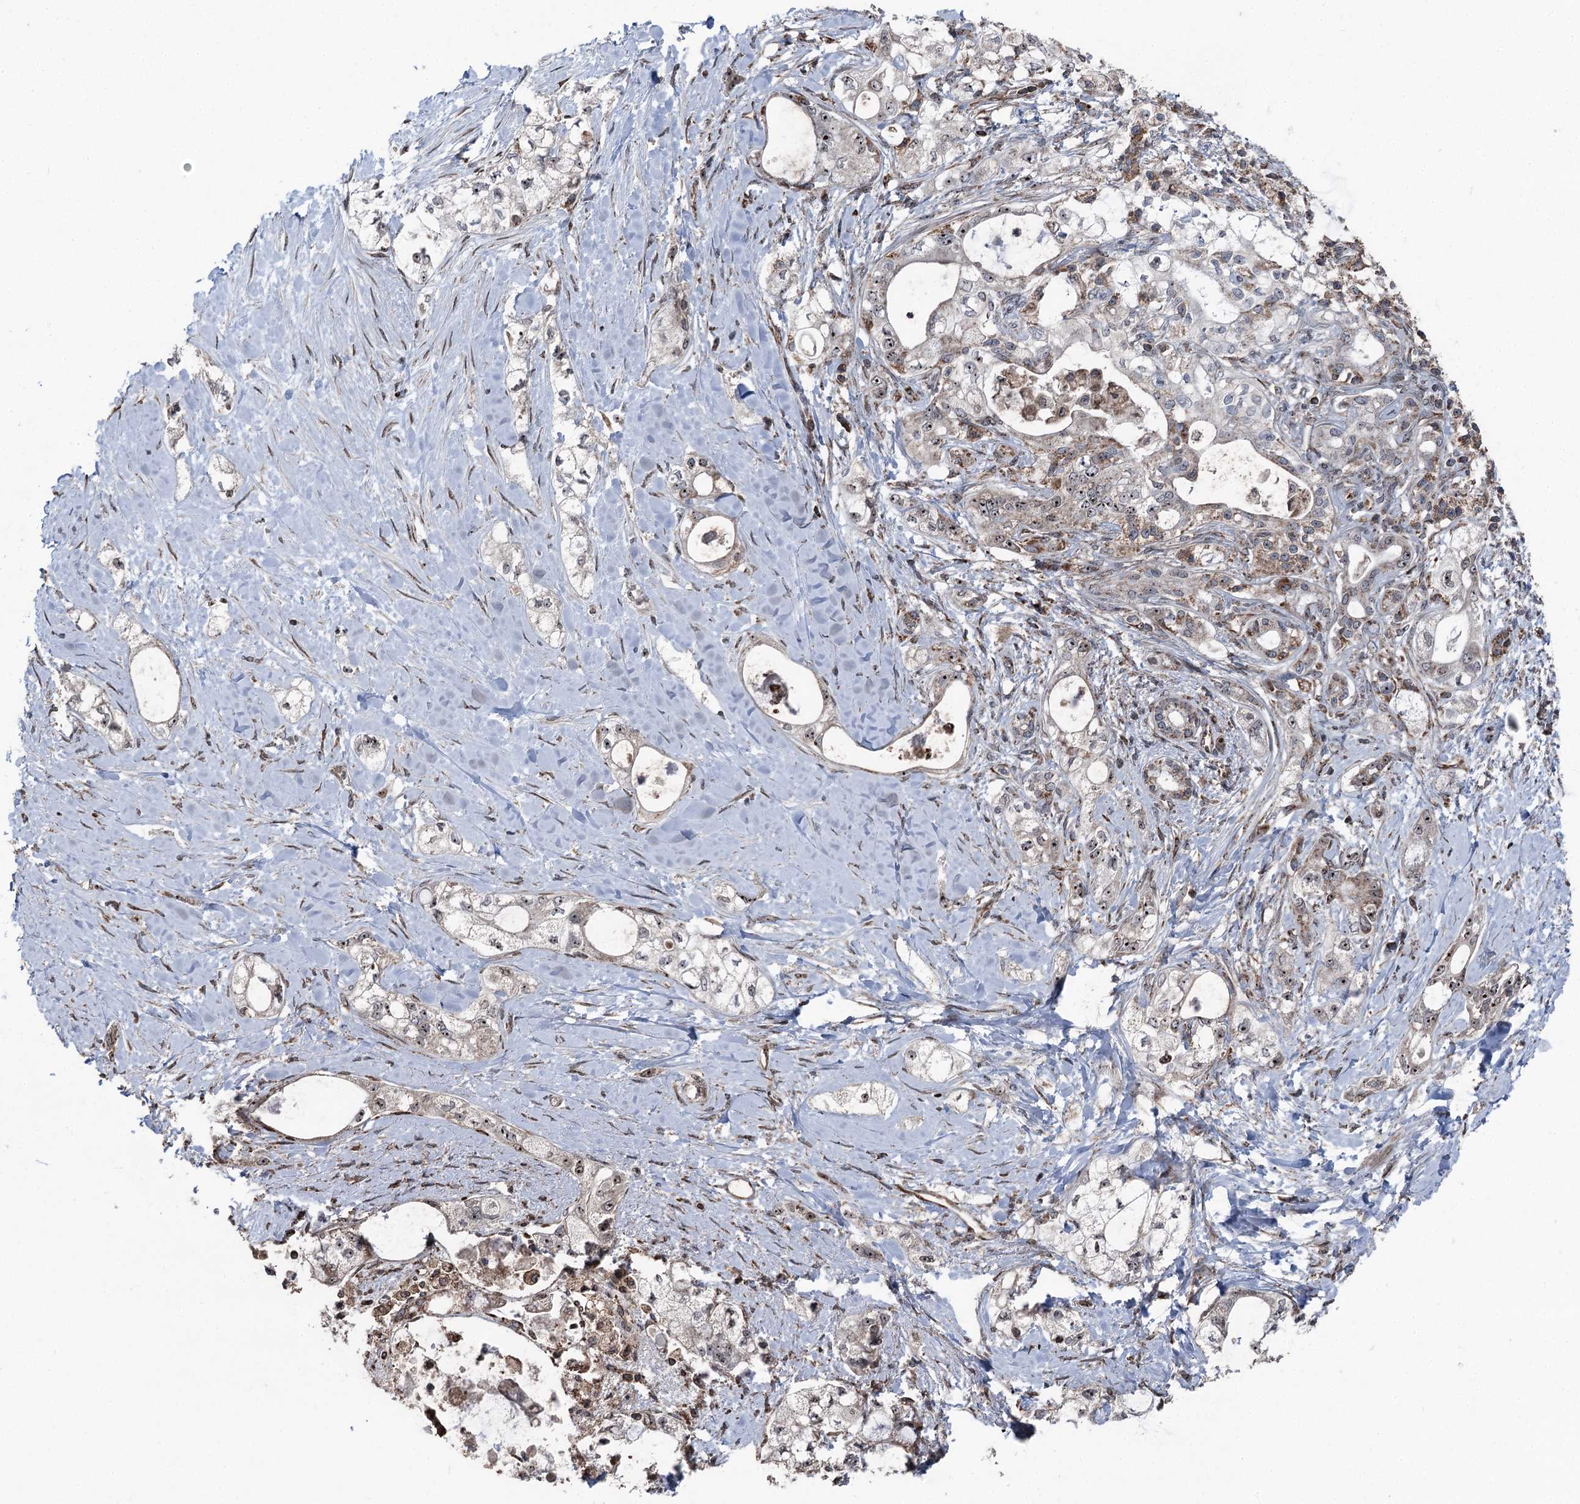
{"staining": {"intensity": "moderate", "quantity": "<25%", "location": "nuclear"}, "tissue": "pancreatic cancer", "cell_type": "Tumor cells", "image_type": "cancer", "snomed": [{"axis": "morphology", "description": "Adenocarcinoma, NOS"}, {"axis": "topography", "description": "Pancreas"}], "caption": "This micrograph shows immunohistochemistry (IHC) staining of pancreatic adenocarcinoma, with low moderate nuclear expression in about <25% of tumor cells.", "gene": "STEEP1", "patient": {"sex": "male", "age": 70}}